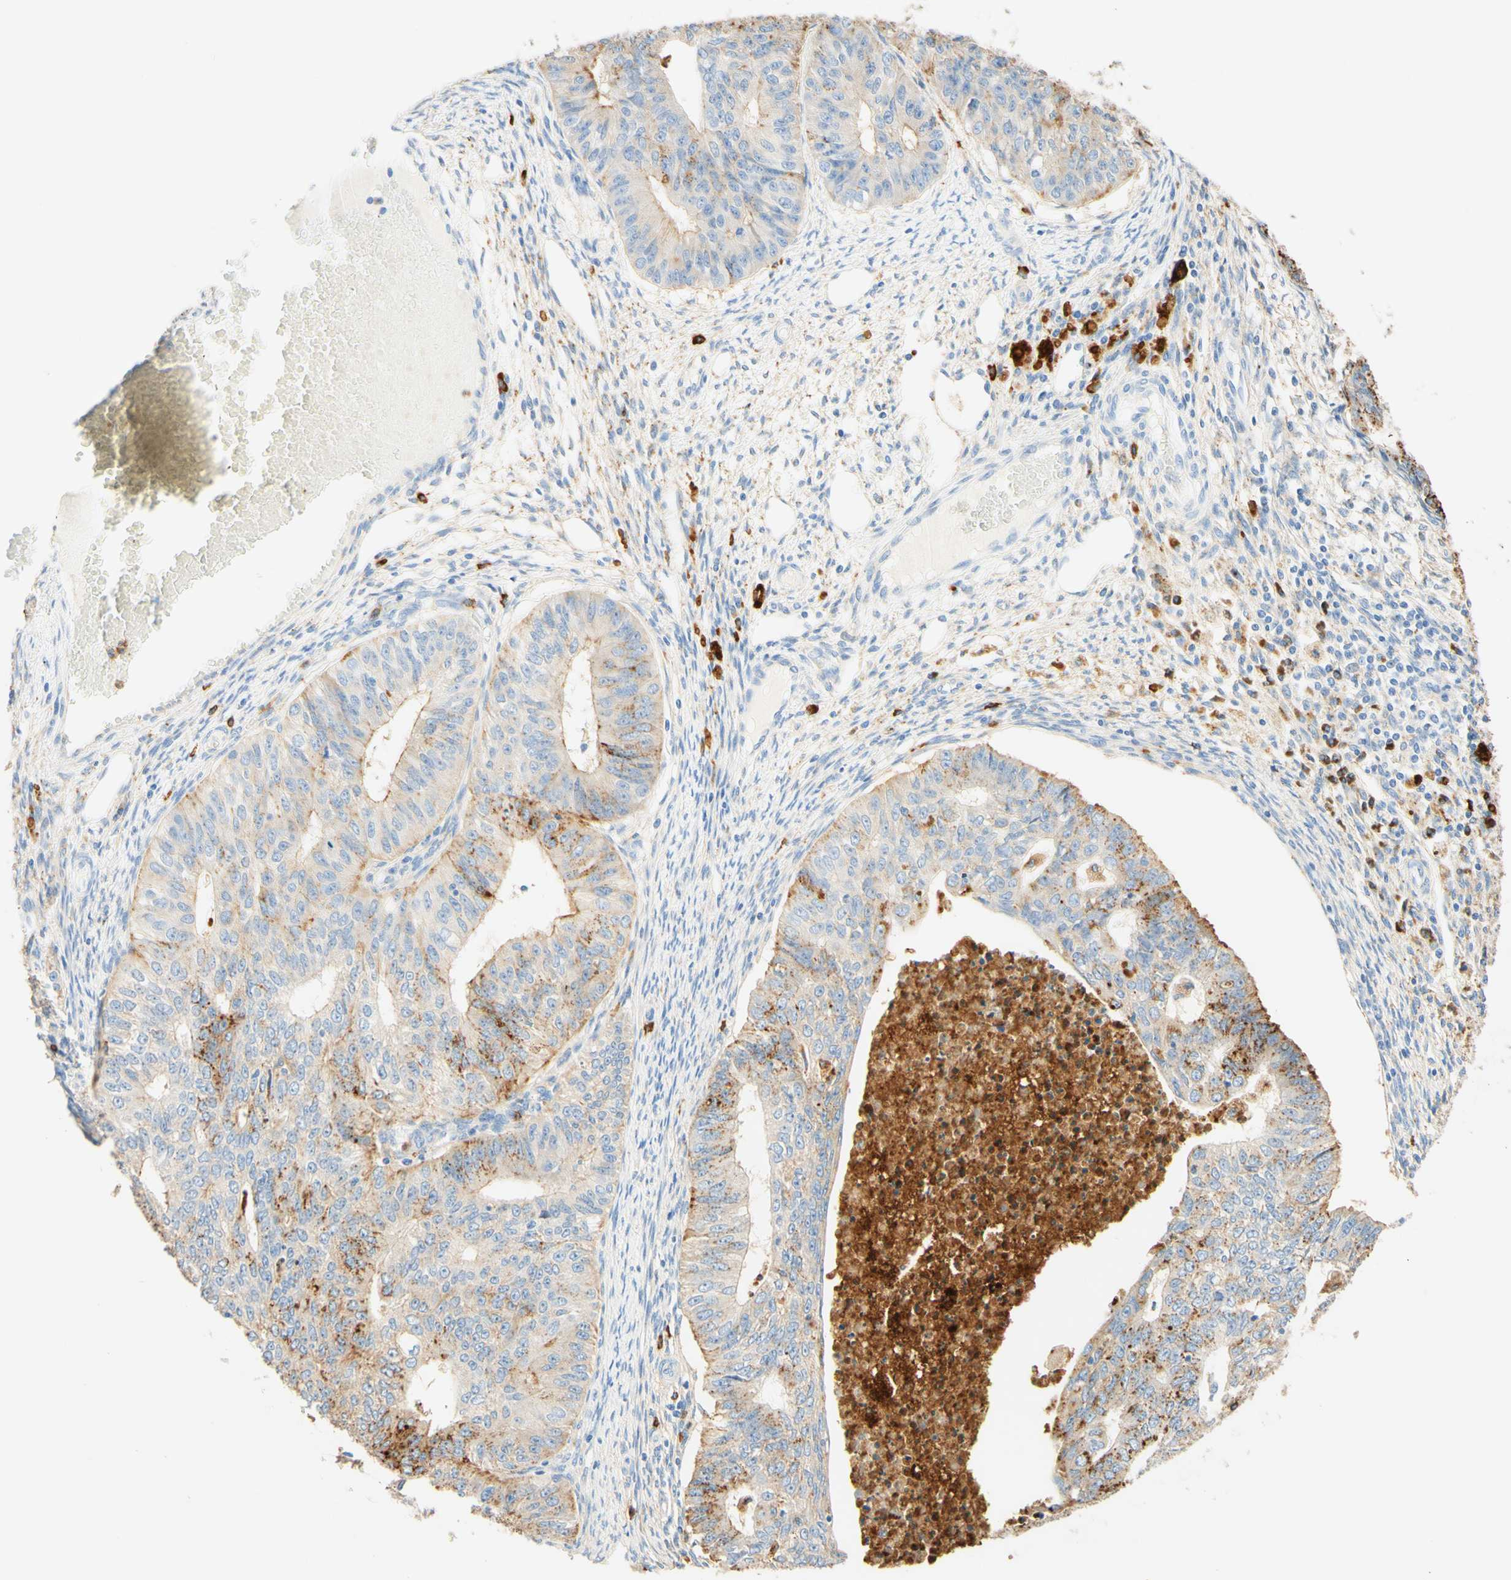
{"staining": {"intensity": "moderate", "quantity": "25%-75%", "location": "cytoplasmic/membranous"}, "tissue": "endometrial cancer", "cell_type": "Tumor cells", "image_type": "cancer", "snomed": [{"axis": "morphology", "description": "Adenocarcinoma, NOS"}, {"axis": "topography", "description": "Endometrium"}], "caption": "Moderate cytoplasmic/membranous expression for a protein is identified in approximately 25%-75% of tumor cells of endometrial cancer (adenocarcinoma) using immunohistochemistry (IHC).", "gene": "CD63", "patient": {"sex": "female", "age": 32}}